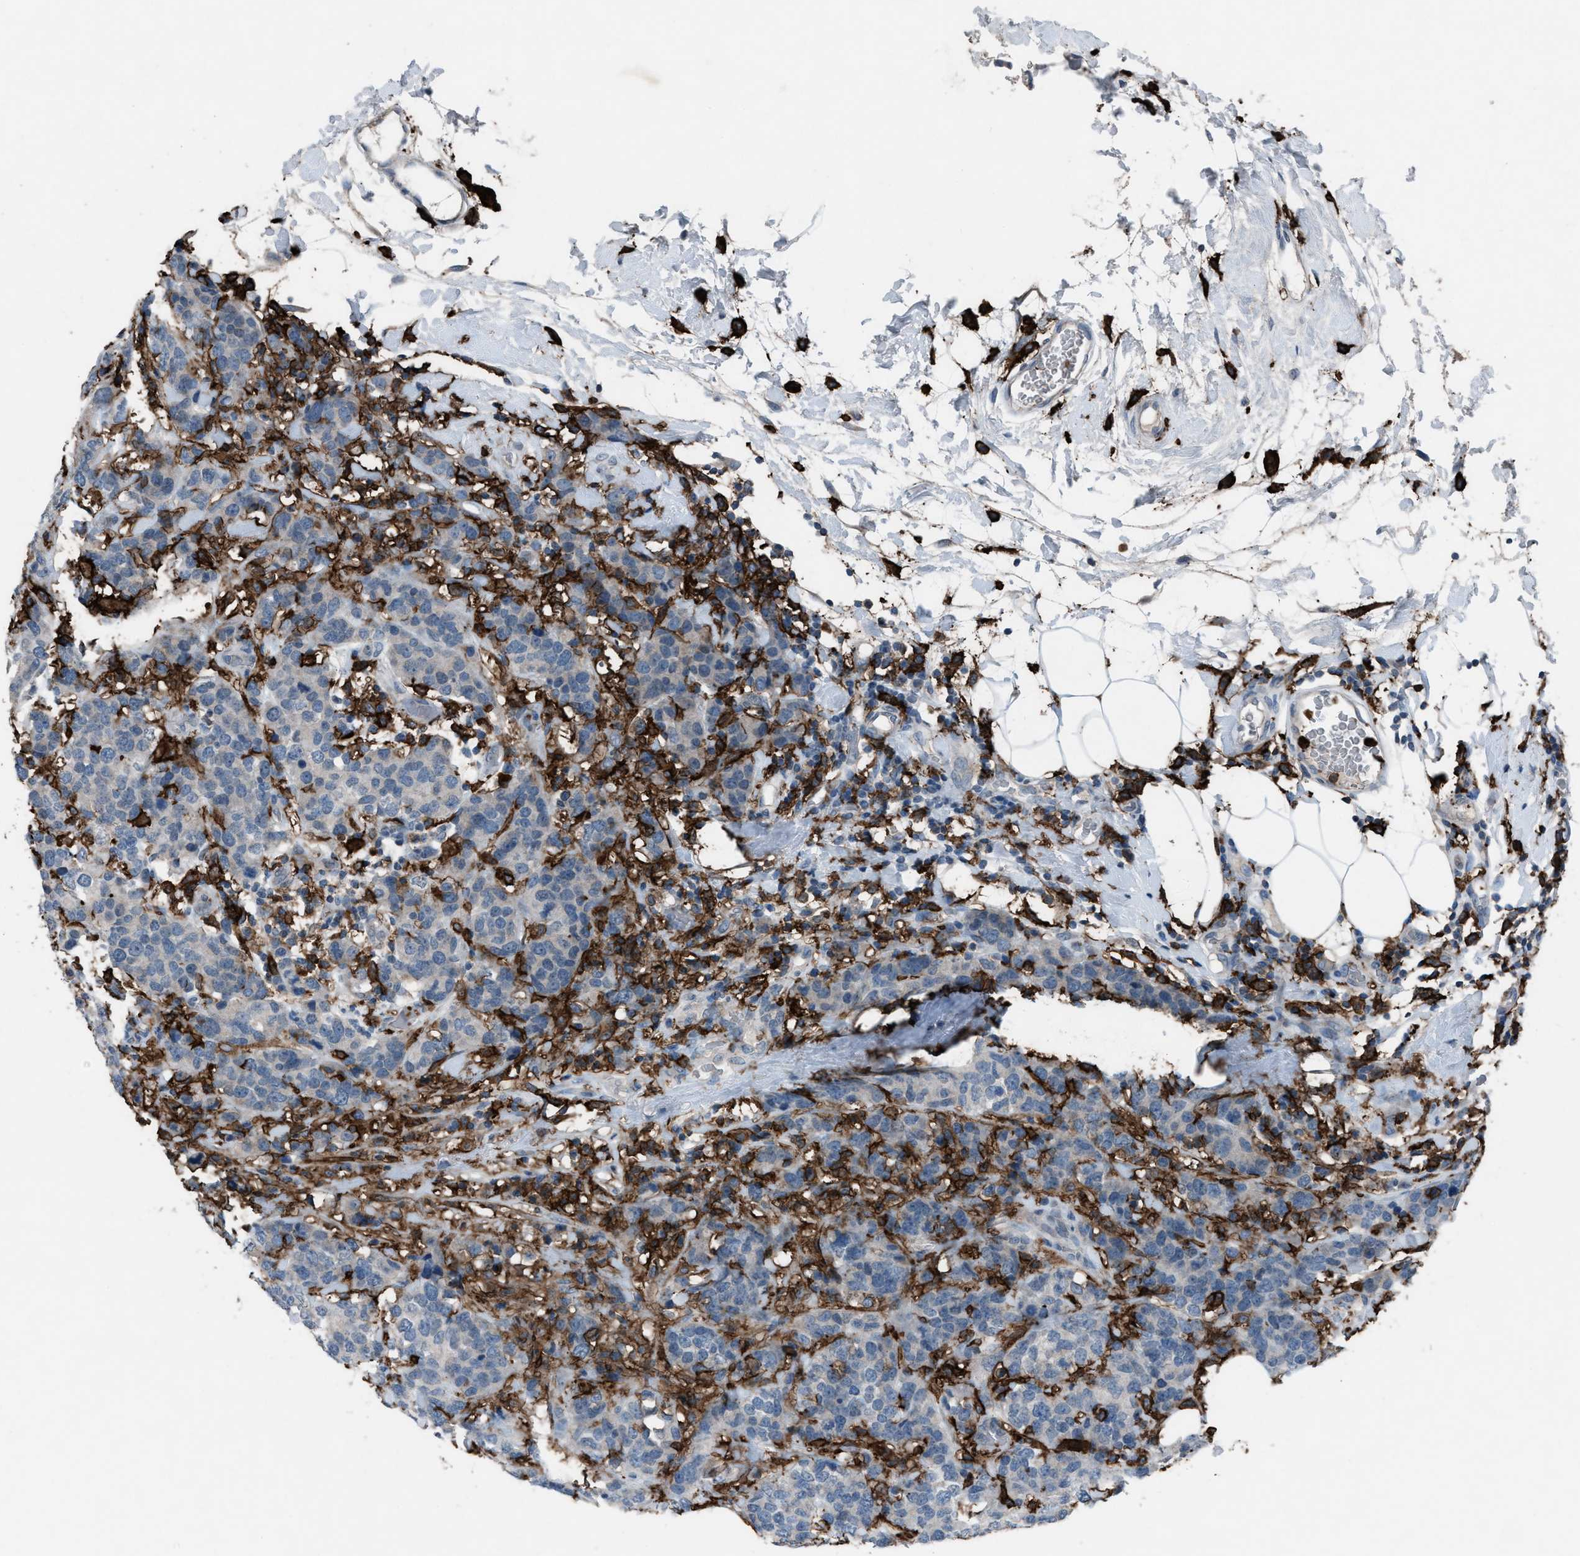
{"staining": {"intensity": "negative", "quantity": "none", "location": "none"}, "tissue": "breast cancer", "cell_type": "Tumor cells", "image_type": "cancer", "snomed": [{"axis": "morphology", "description": "Lobular carcinoma"}, {"axis": "topography", "description": "Breast"}], "caption": "The immunohistochemistry photomicrograph has no significant staining in tumor cells of breast lobular carcinoma tissue.", "gene": "FCER1G", "patient": {"sex": "female", "age": 59}}